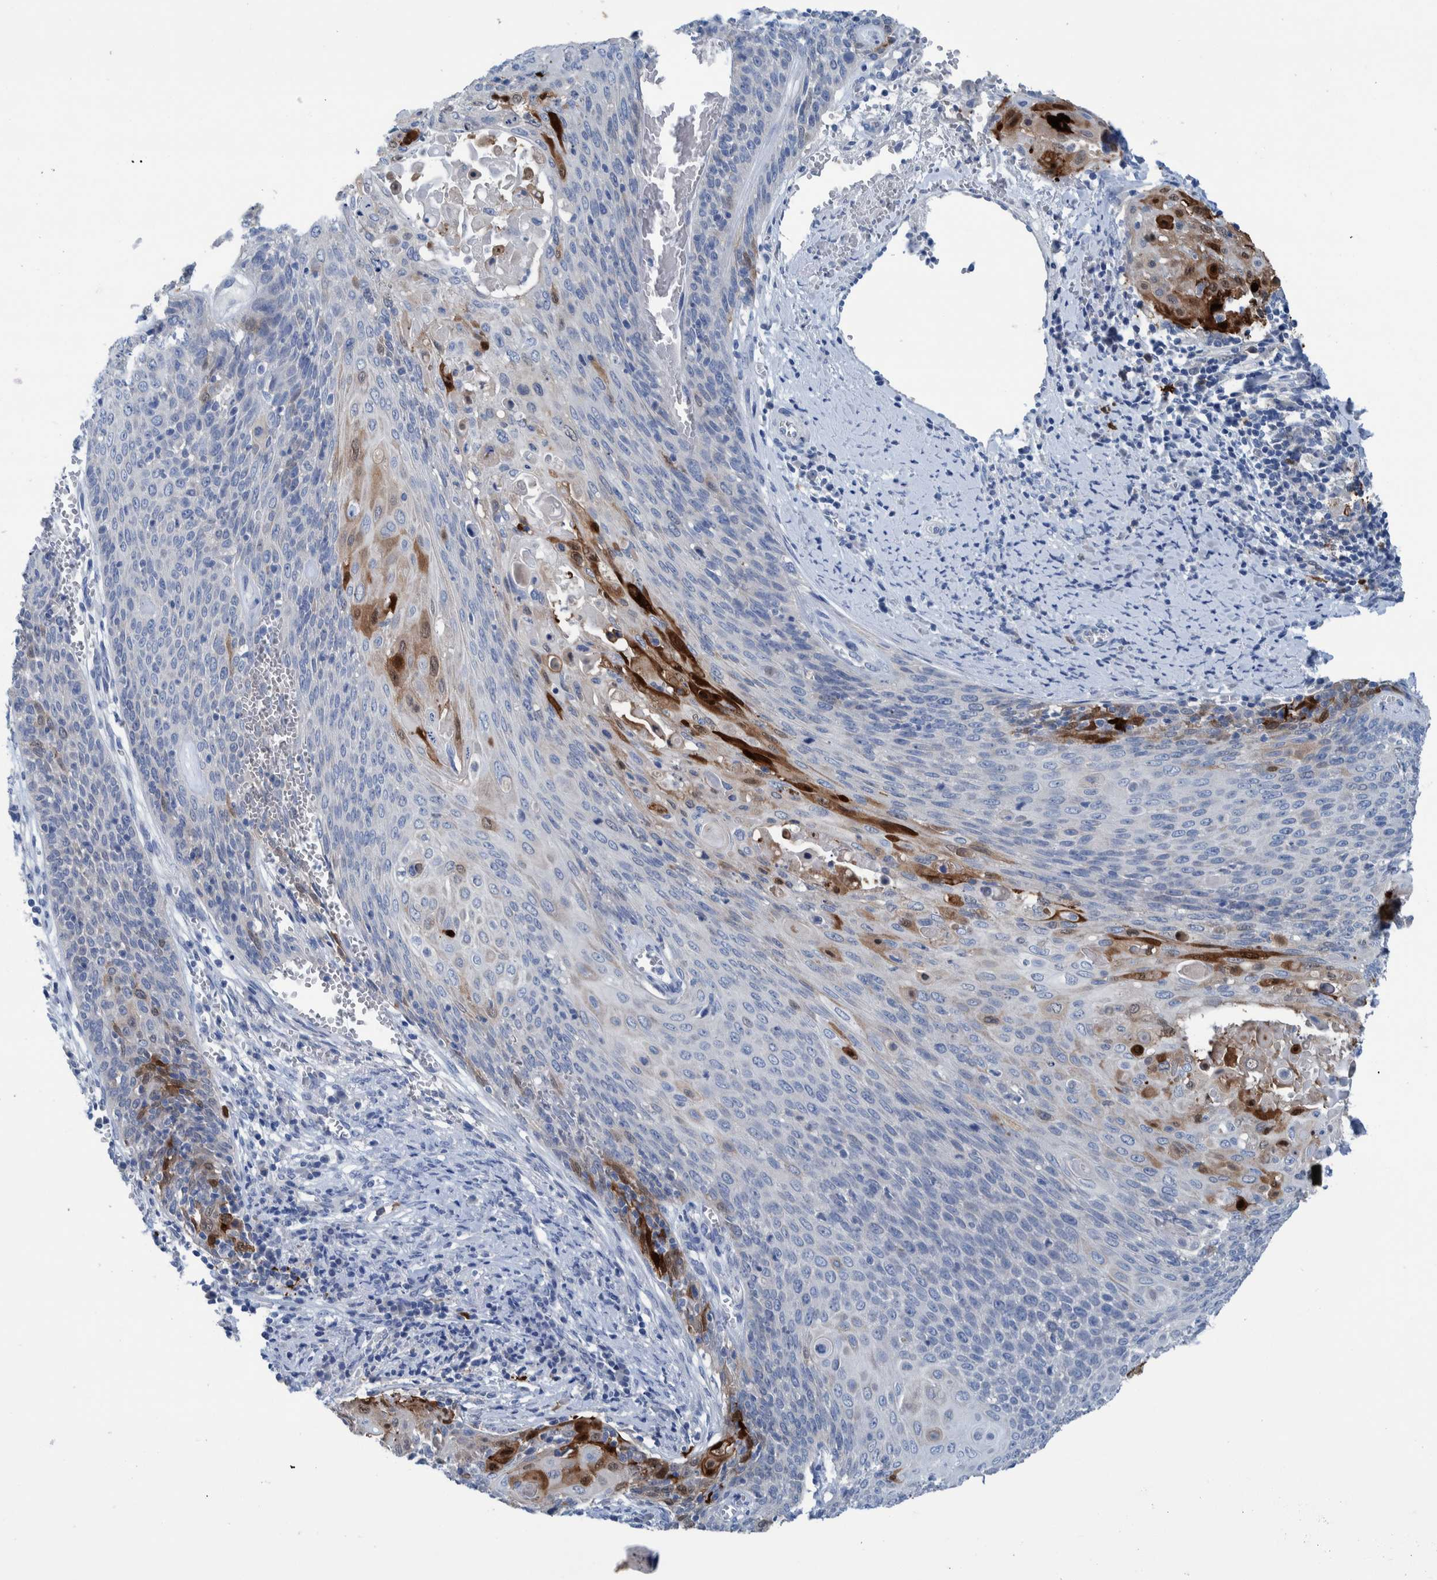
{"staining": {"intensity": "strong", "quantity": "<25%", "location": "cytoplasmic/membranous,nuclear"}, "tissue": "cervical cancer", "cell_type": "Tumor cells", "image_type": "cancer", "snomed": [{"axis": "morphology", "description": "Squamous cell carcinoma, NOS"}, {"axis": "topography", "description": "Cervix"}], "caption": "Strong cytoplasmic/membranous and nuclear expression is seen in about <25% of tumor cells in cervical cancer (squamous cell carcinoma).", "gene": "IDO1", "patient": {"sex": "female", "age": 39}}